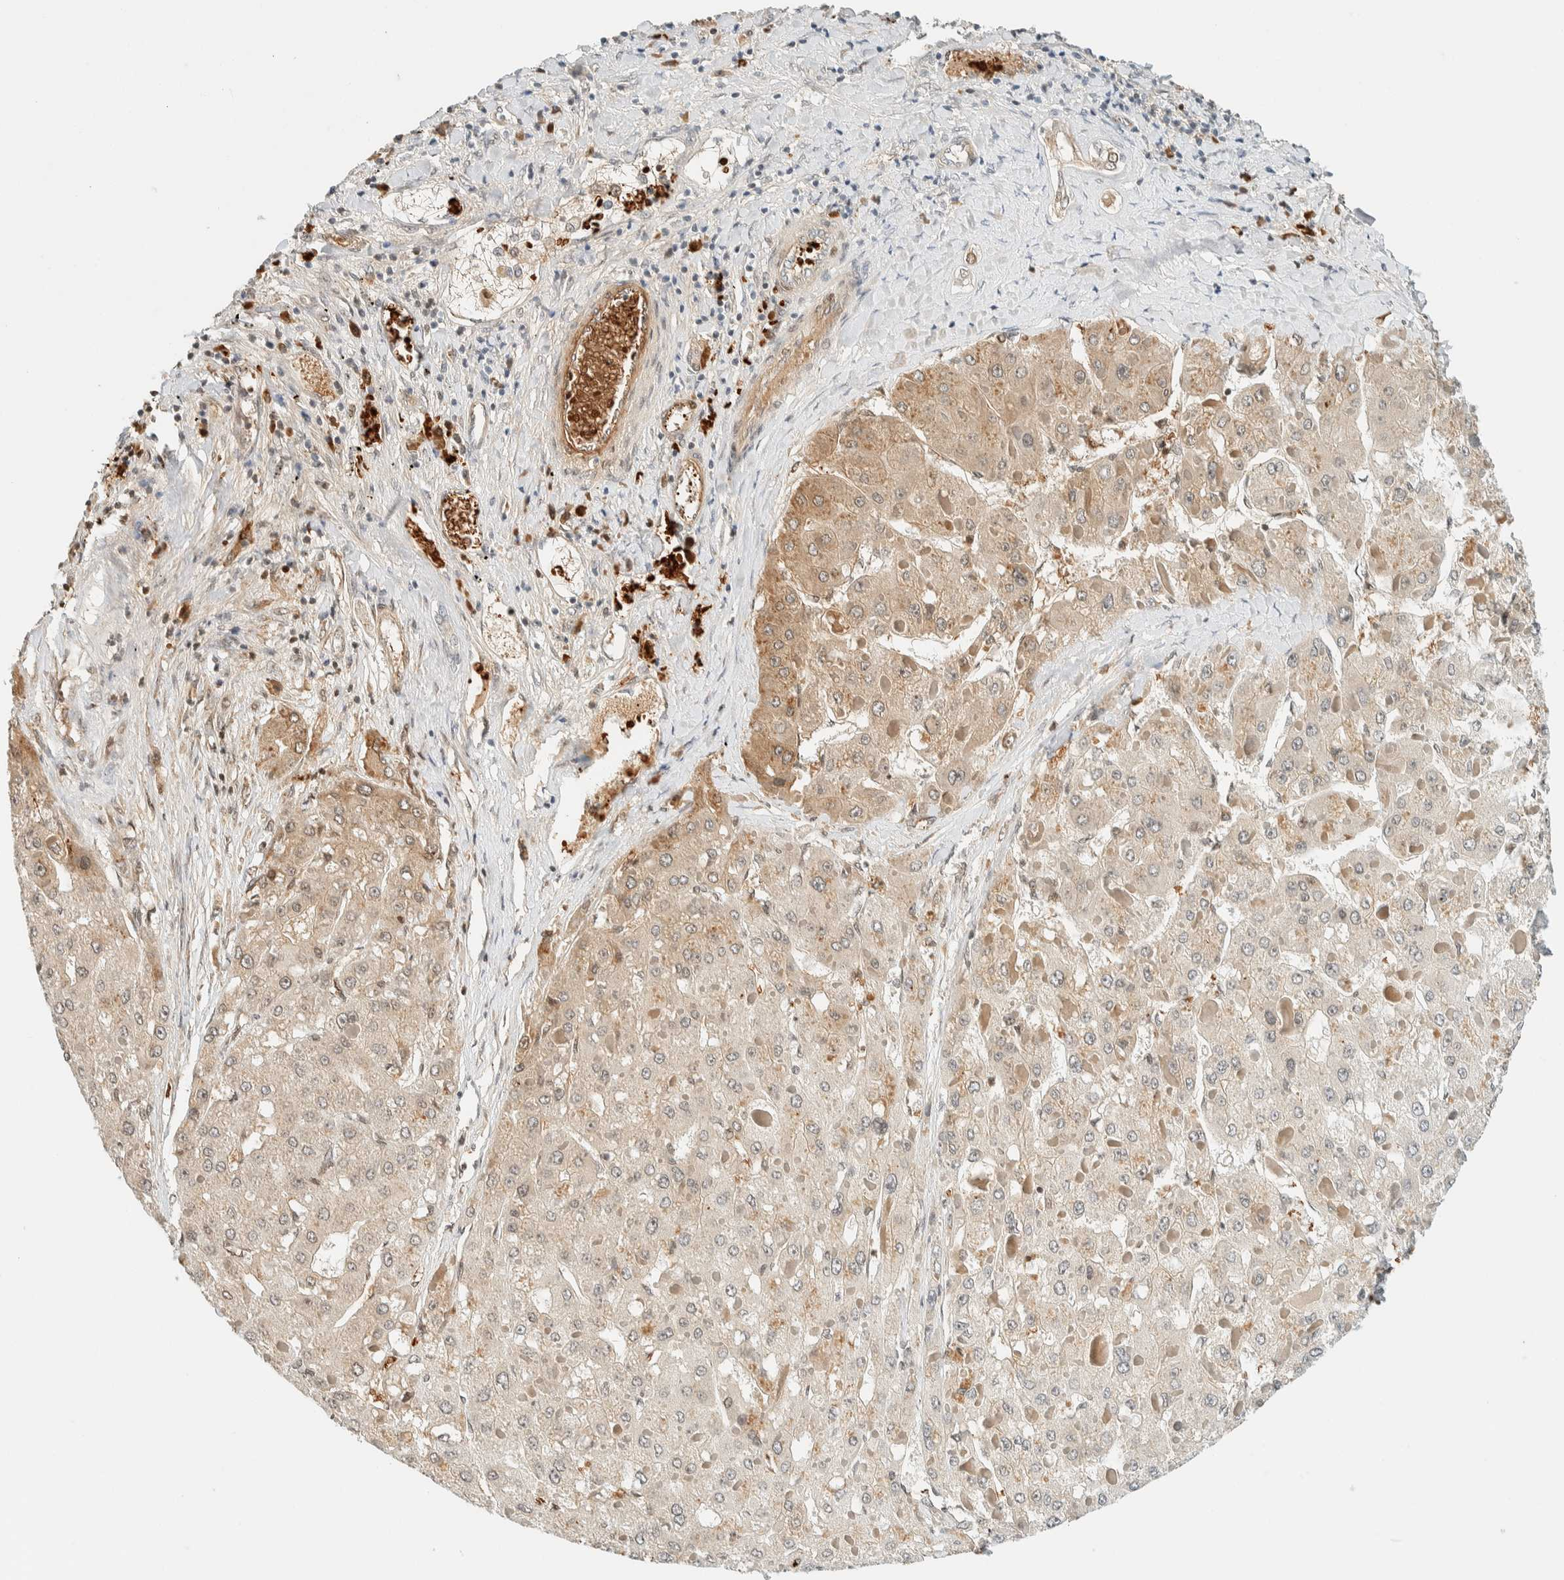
{"staining": {"intensity": "weak", "quantity": ">75%", "location": "cytoplasmic/membranous"}, "tissue": "liver cancer", "cell_type": "Tumor cells", "image_type": "cancer", "snomed": [{"axis": "morphology", "description": "Carcinoma, Hepatocellular, NOS"}, {"axis": "topography", "description": "Liver"}], "caption": "Human liver cancer stained for a protein (brown) displays weak cytoplasmic/membranous positive positivity in about >75% of tumor cells.", "gene": "TSTD2", "patient": {"sex": "female", "age": 73}}